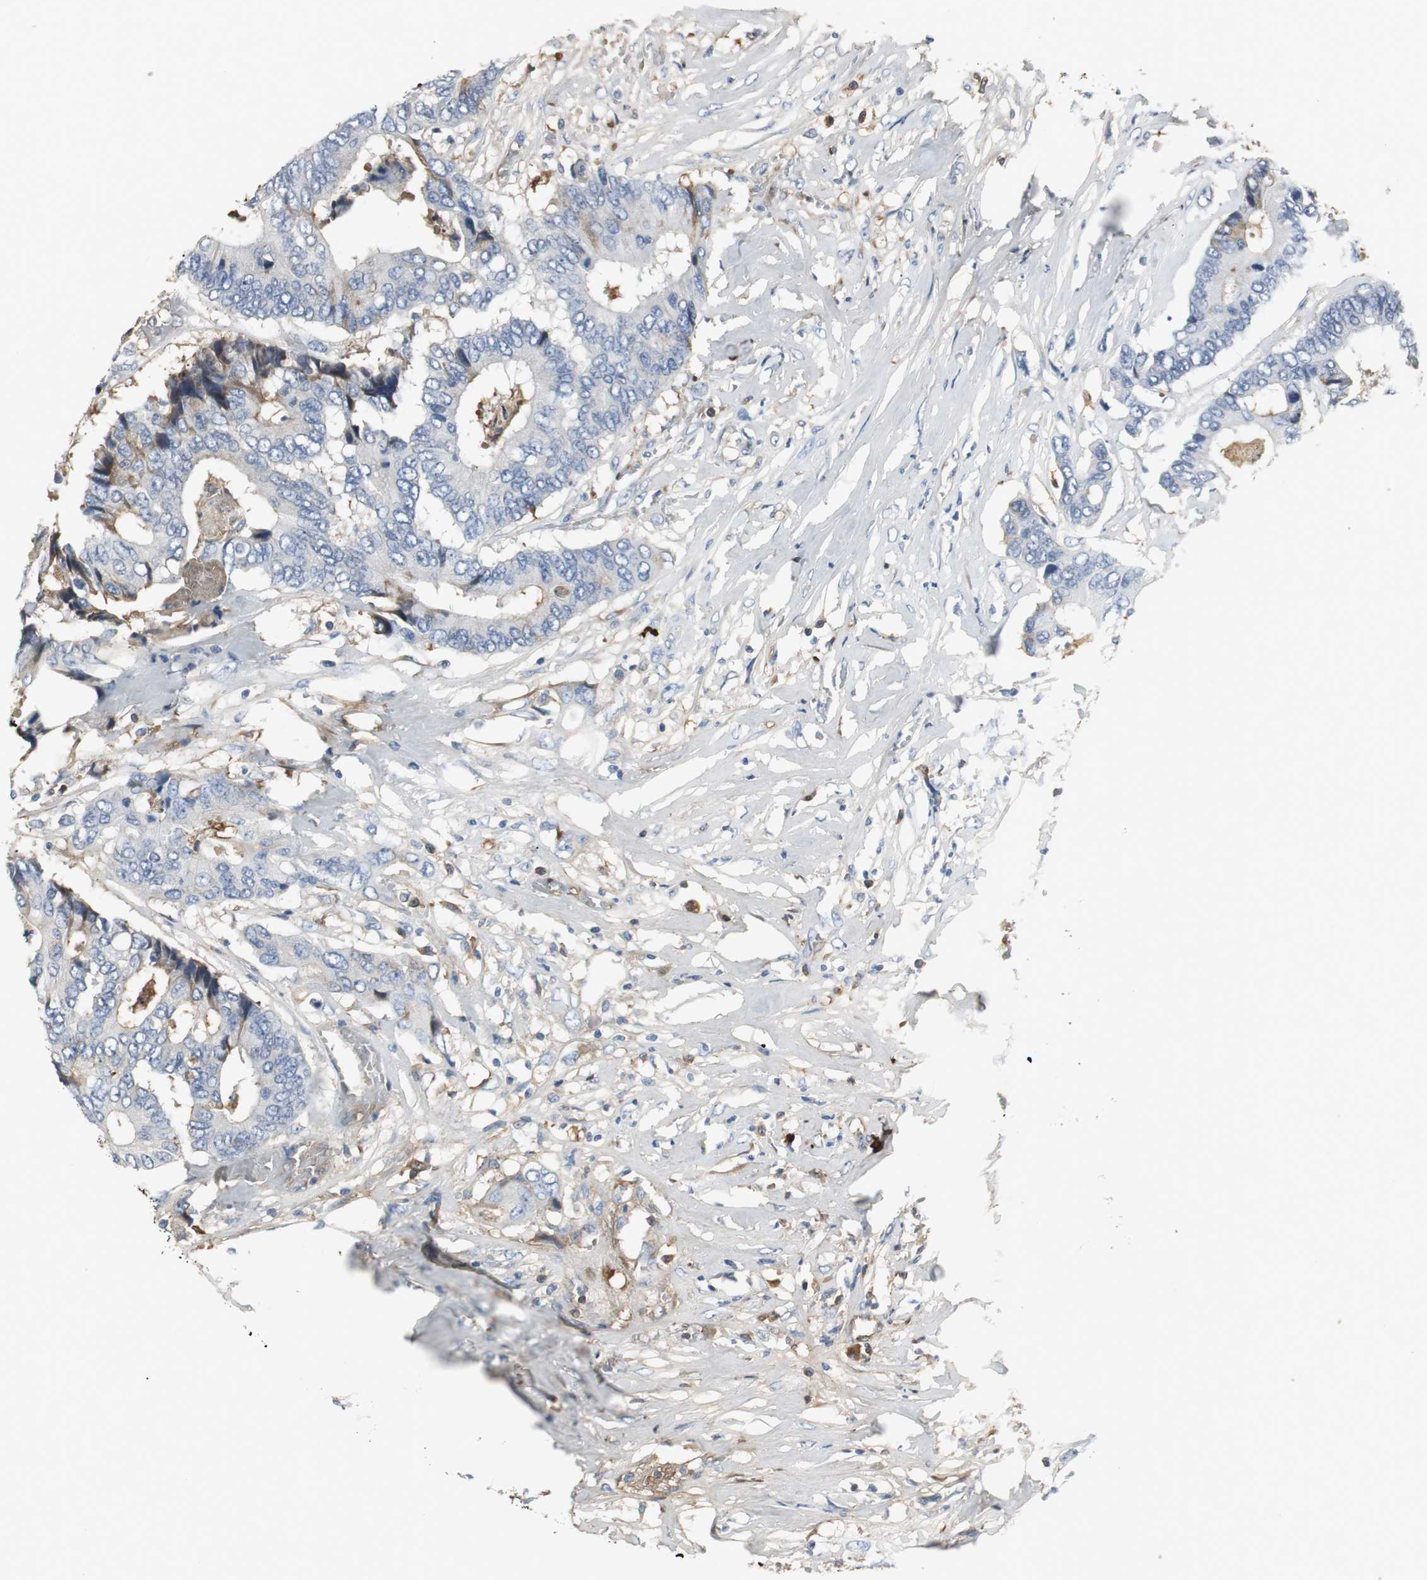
{"staining": {"intensity": "negative", "quantity": "none", "location": "none"}, "tissue": "colorectal cancer", "cell_type": "Tumor cells", "image_type": "cancer", "snomed": [{"axis": "morphology", "description": "Adenocarcinoma, NOS"}, {"axis": "topography", "description": "Rectum"}], "caption": "A histopathology image of human adenocarcinoma (colorectal) is negative for staining in tumor cells.", "gene": "IGHA1", "patient": {"sex": "male", "age": 55}}